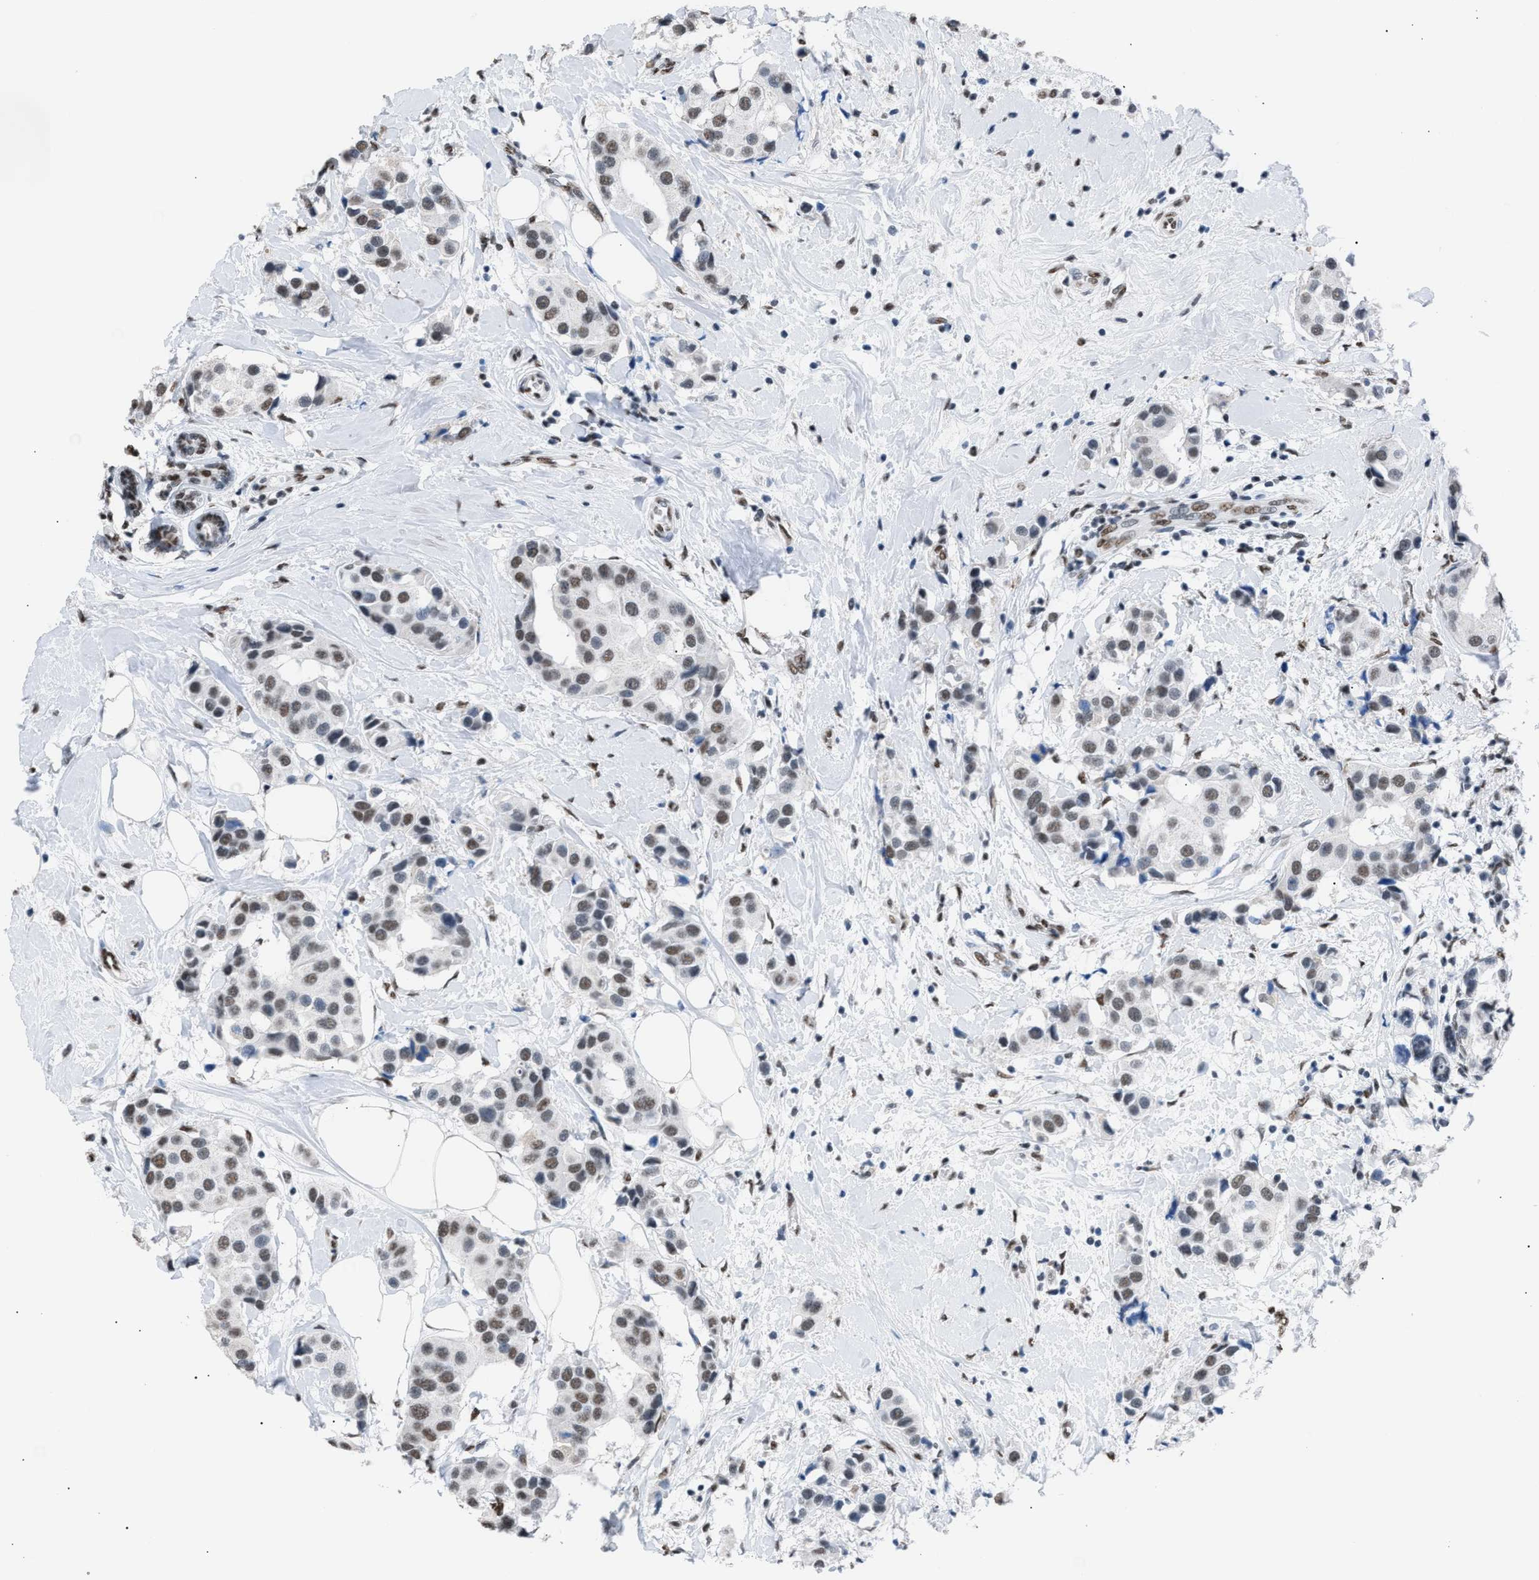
{"staining": {"intensity": "moderate", "quantity": ">75%", "location": "nuclear"}, "tissue": "breast cancer", "cell_type": "Tumor cells", "image_type": "cancer", "snomed": [{"axis": "morphology", "description": "Normal tissue, NOS"}, {"axis": "morphology", "description": "Duct carcinoma"}, {"axis": "topography", "description": "Breast"}], "caption": "Brown immunohistochemical staining in breast cancer (intraductal carcinoma) displays moderate nuclear expression in approximately >75% of tumor cells. Using DAB (3,3'-diaminobenzidine) (brown) and hematoxylin (blue) stains, captured at high magnification using brightfield microscopy.", "gene": "CCAR2", "patient": {"sex": "female", "age": 39}}